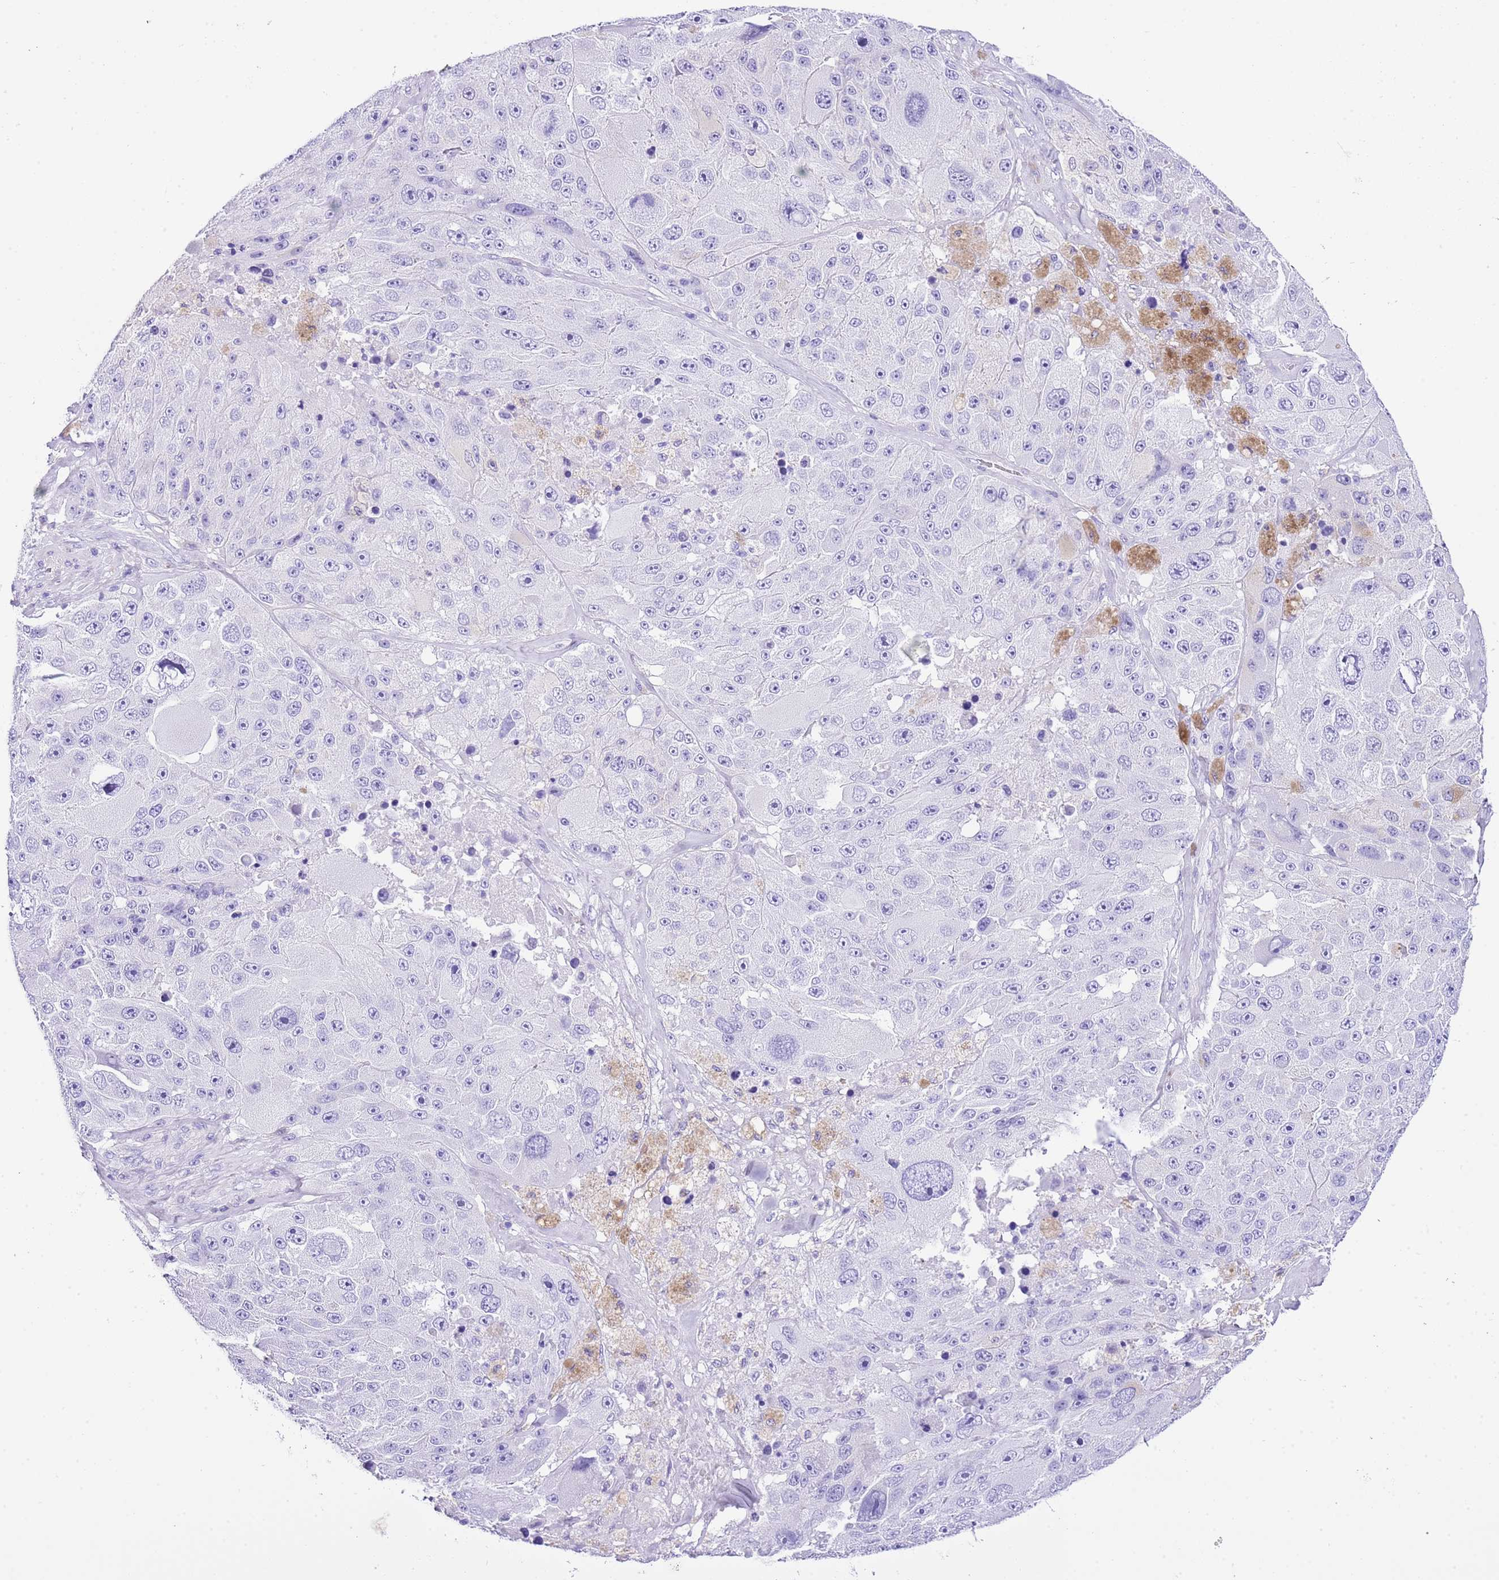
{"staining": {"intensity": "negative", "quantity": "none", "location": "none"}, "tissue": "melanoma", "cell_type": "Tumor cells", "image_type": "cancer", "snomed": [{"axis": "morphology", "description": "Malignant melanoma, Metastatic site"}, {"axis": "topography", "description": "Lymph node"}], "caption": "Tumor cells show no significant protein expression in melanoma.", "gene": "KCNC1", "patient": {"sex": "male", "age": 62}}